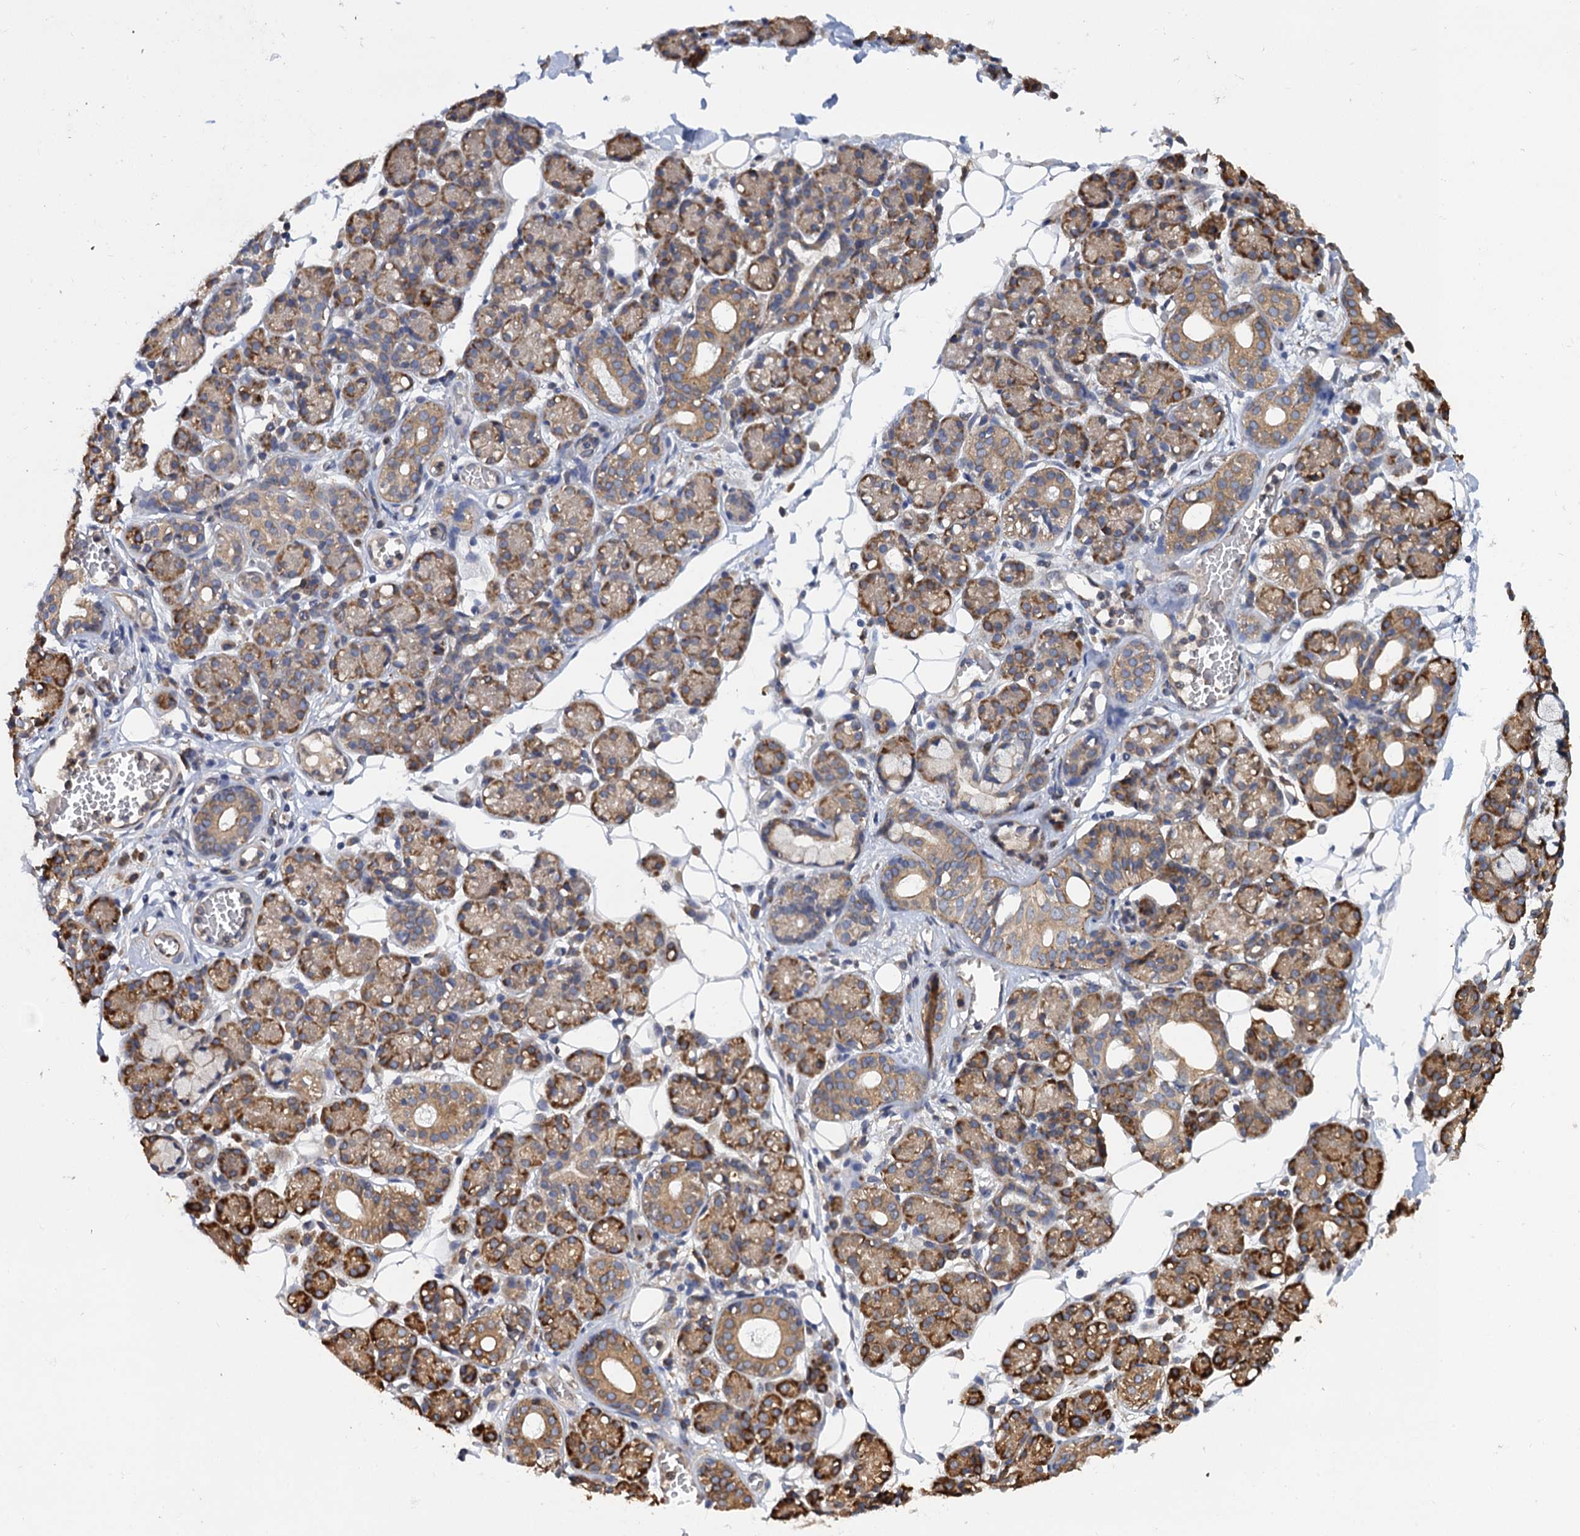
{"staining": {"intensity": "moderate", "quantity": "25%-75%", "location": "cytoplasmic/membranous"}, "tissue": "salivary gland", "cell_type": "Glandular cells", "image_type": "normal", "snomed": [{"axis": "morphology", "description": "Normal tissue, NOS"}, {"axis": "topography", "description": "Salivary gland"}], "caption": "Immunohistochemistry micrograph of unremarkable salivary gland stained for a protein (brown), which displays medium levels of moderate cytoplasmic/membranous positivity in about 25%-75% of glandular cells.", "gene": "ARMC5", "patient": {"sex": "male", "age": 63}}